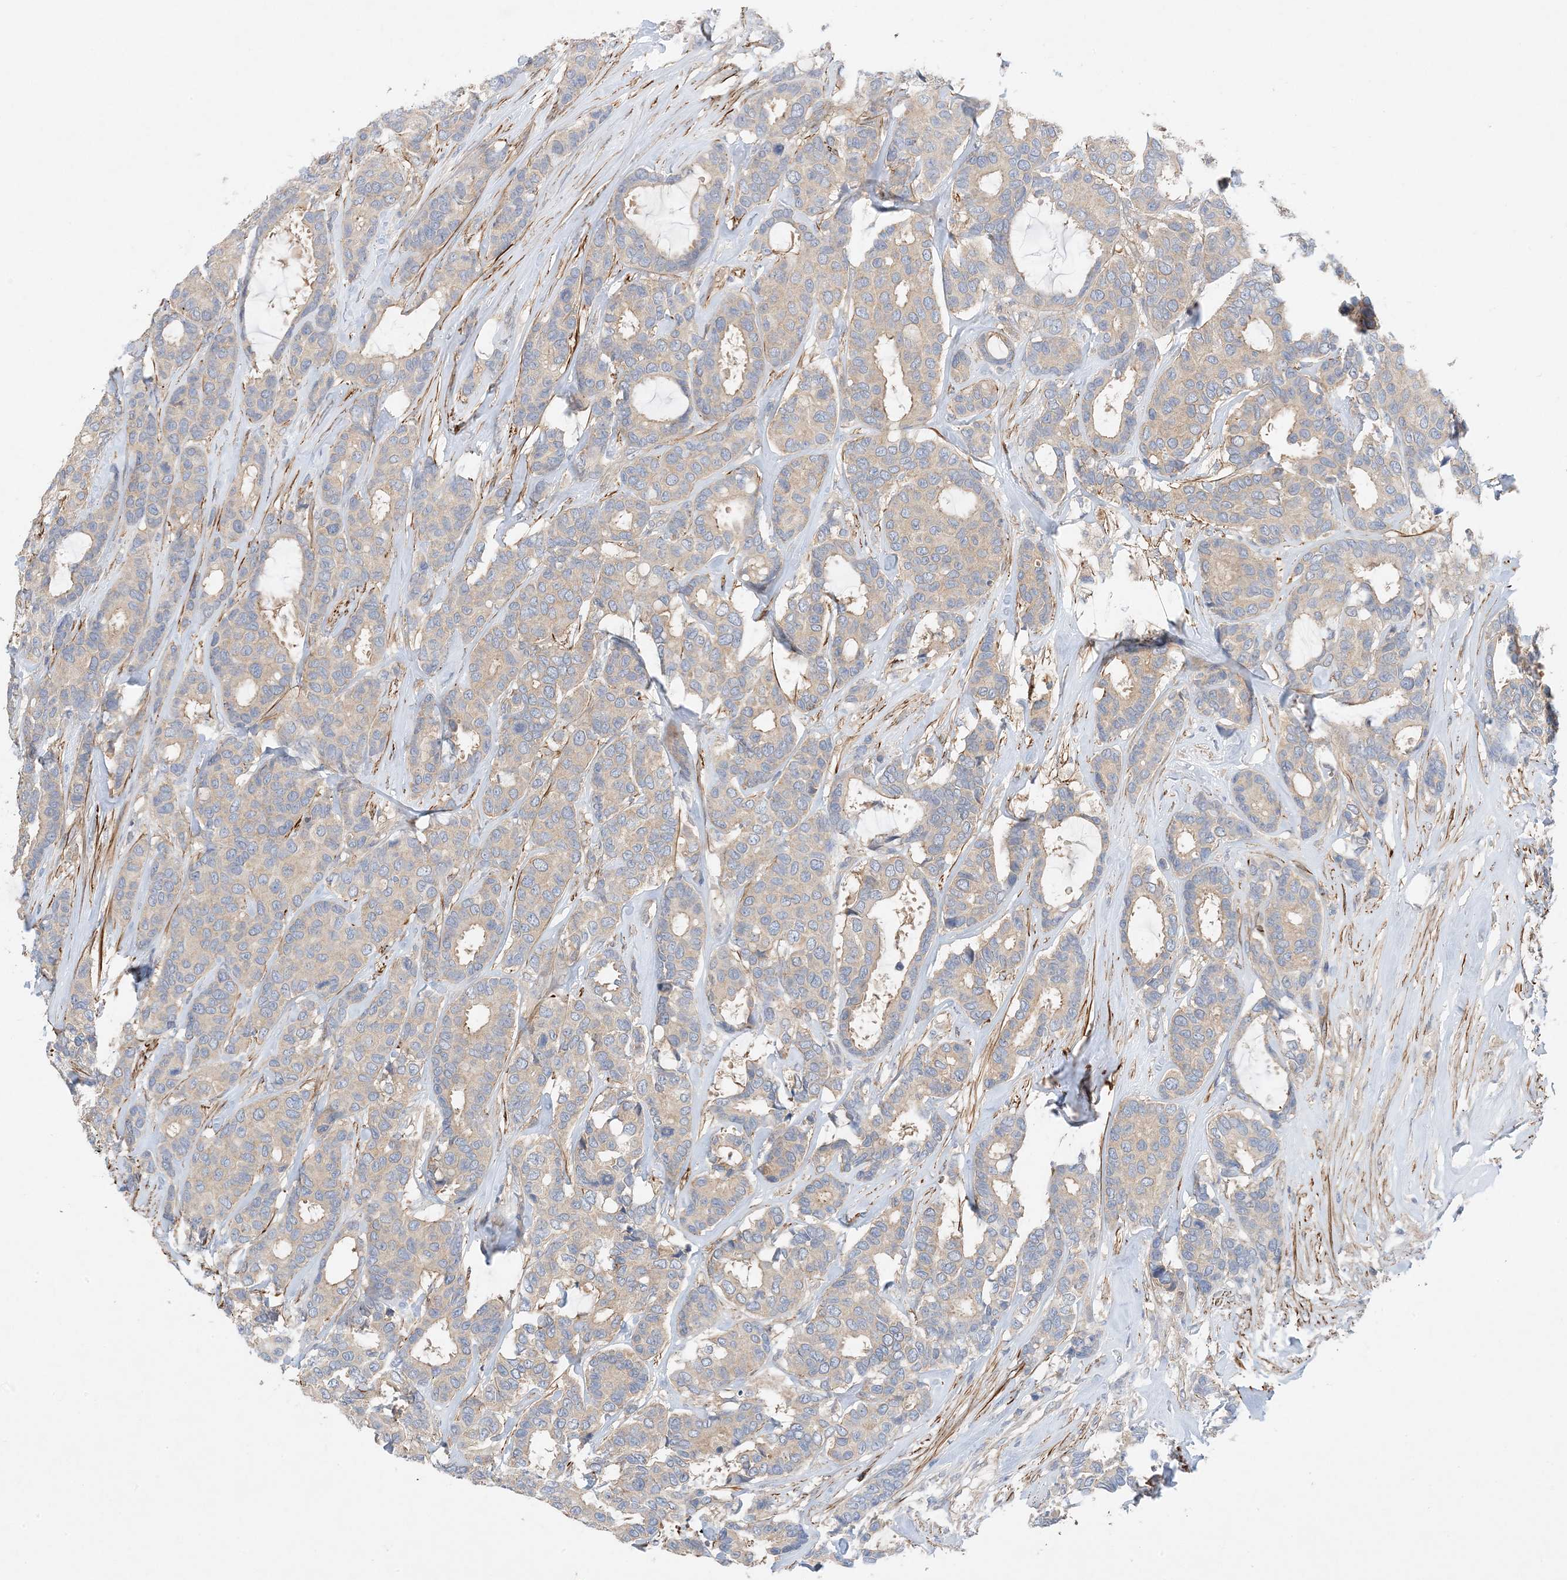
{"staining": {"intensity": "moderate", "quantity": "<25%", "location": "cytoplasmic/membranous"}, "tissue": "breast cancer", "cell_type": "Tumor cells", "image_type": "cancer", "snomed": [{"axis": "morphology", "description": "Duct carcinoma"}, {"axis": "topography", "description": "Breast"}], "caption": "Protein expression analysis of breast intraductal carcinoma shows moderate cytoplasmic/membranous staining in approximately <25% of tumor cells.", "gene": "KIFBP", "patient": {"sex": "female", "age": 87}}